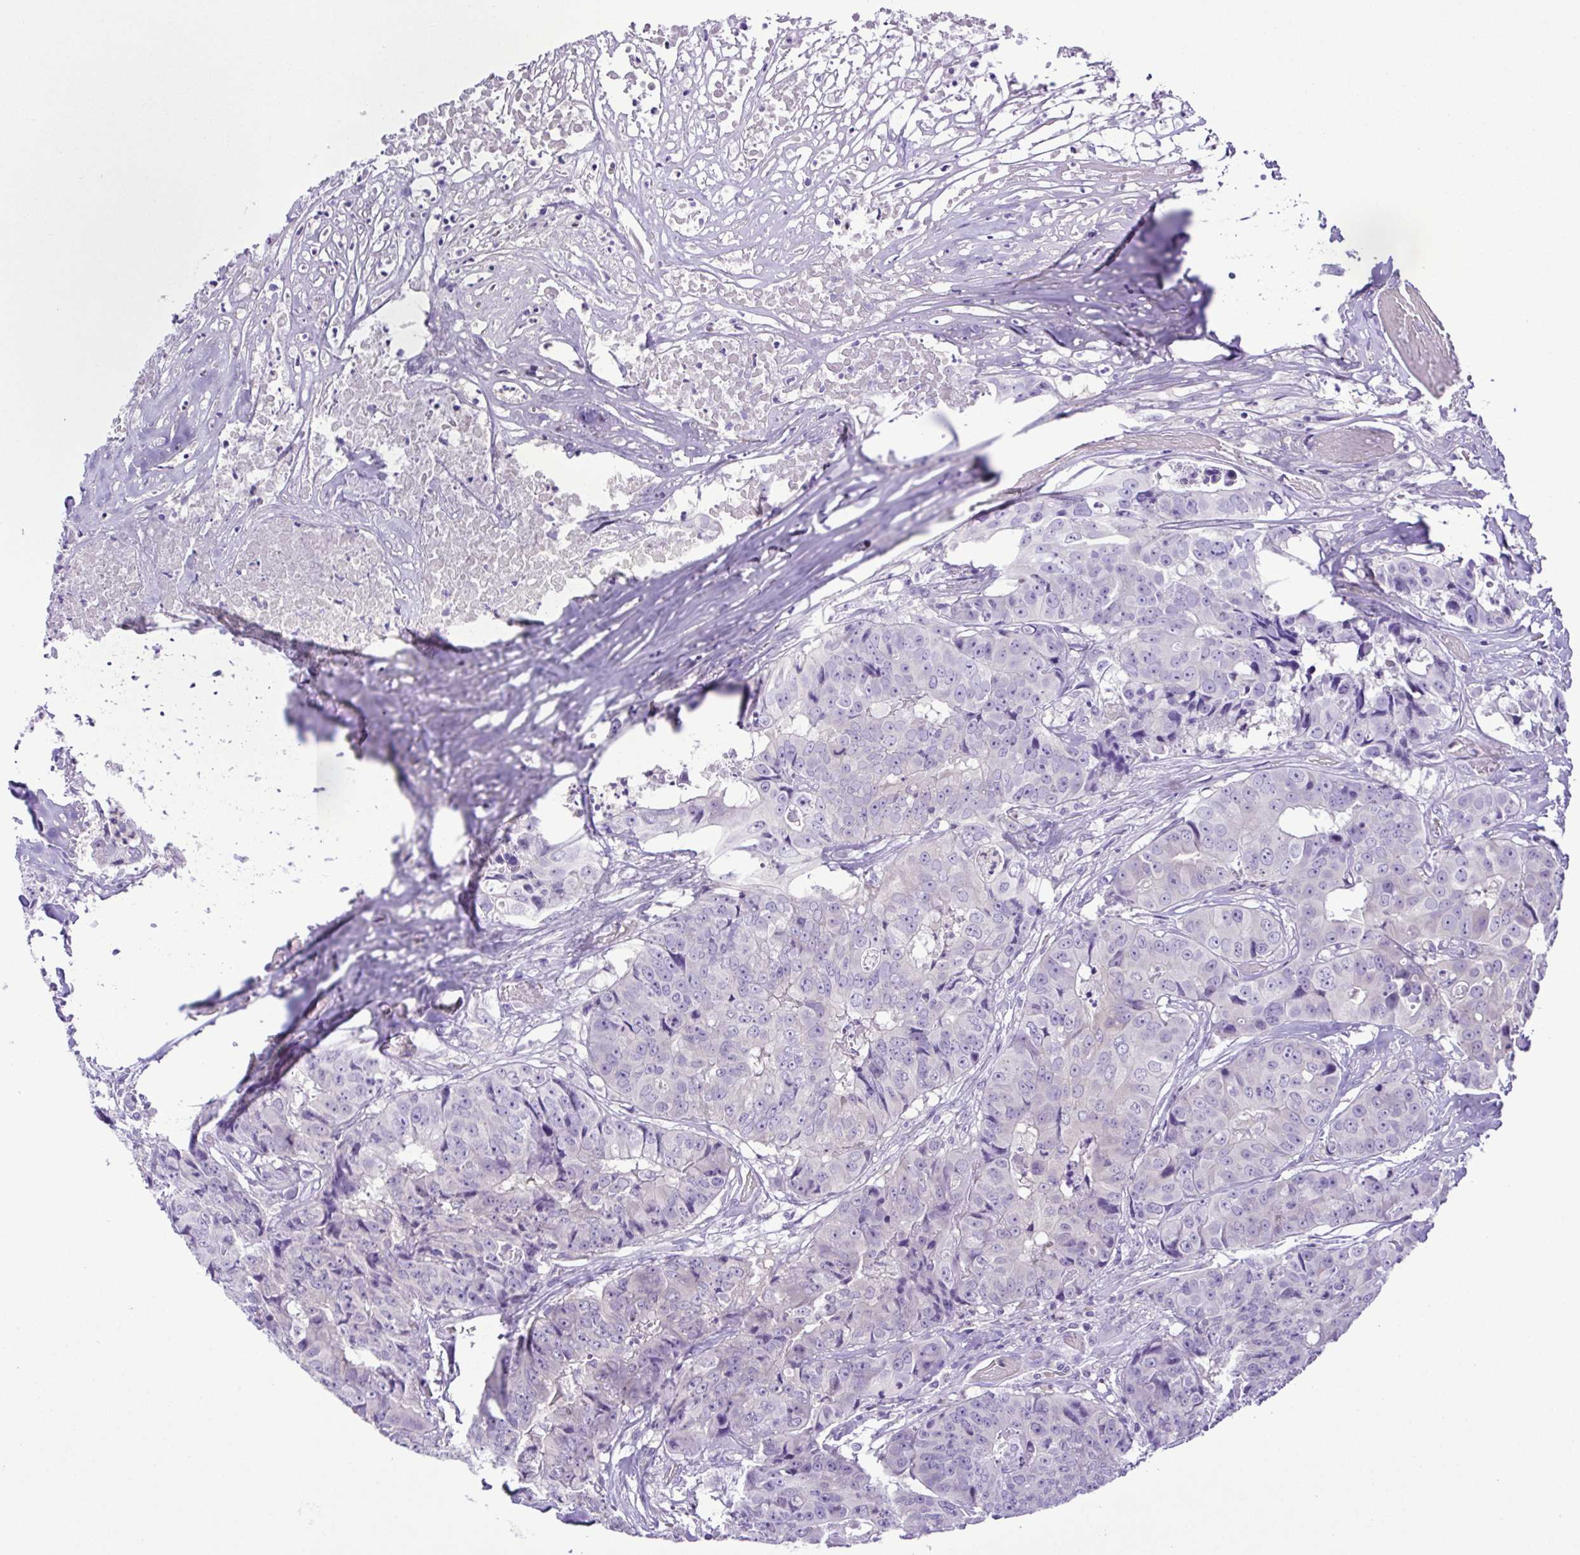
{"staining": {"intensity": "negative", "quantity": "none", "location": "none"}, "tissue": "colorectal cancer", "cell_type": "Tumor cells", "image_type": "cancer", "snomed": [{"axis": "morphology", "description": "Adenocarcinoma, NOS"}, {"axis": "topography", "description": "Rectum"}], "caption": "This is an immunohistochemistry photomicrograph of human colorectal cancer. There is no expression in tumor cells.", "gene": "SYT1", "patient": {"sex": "female", "age": 62}}